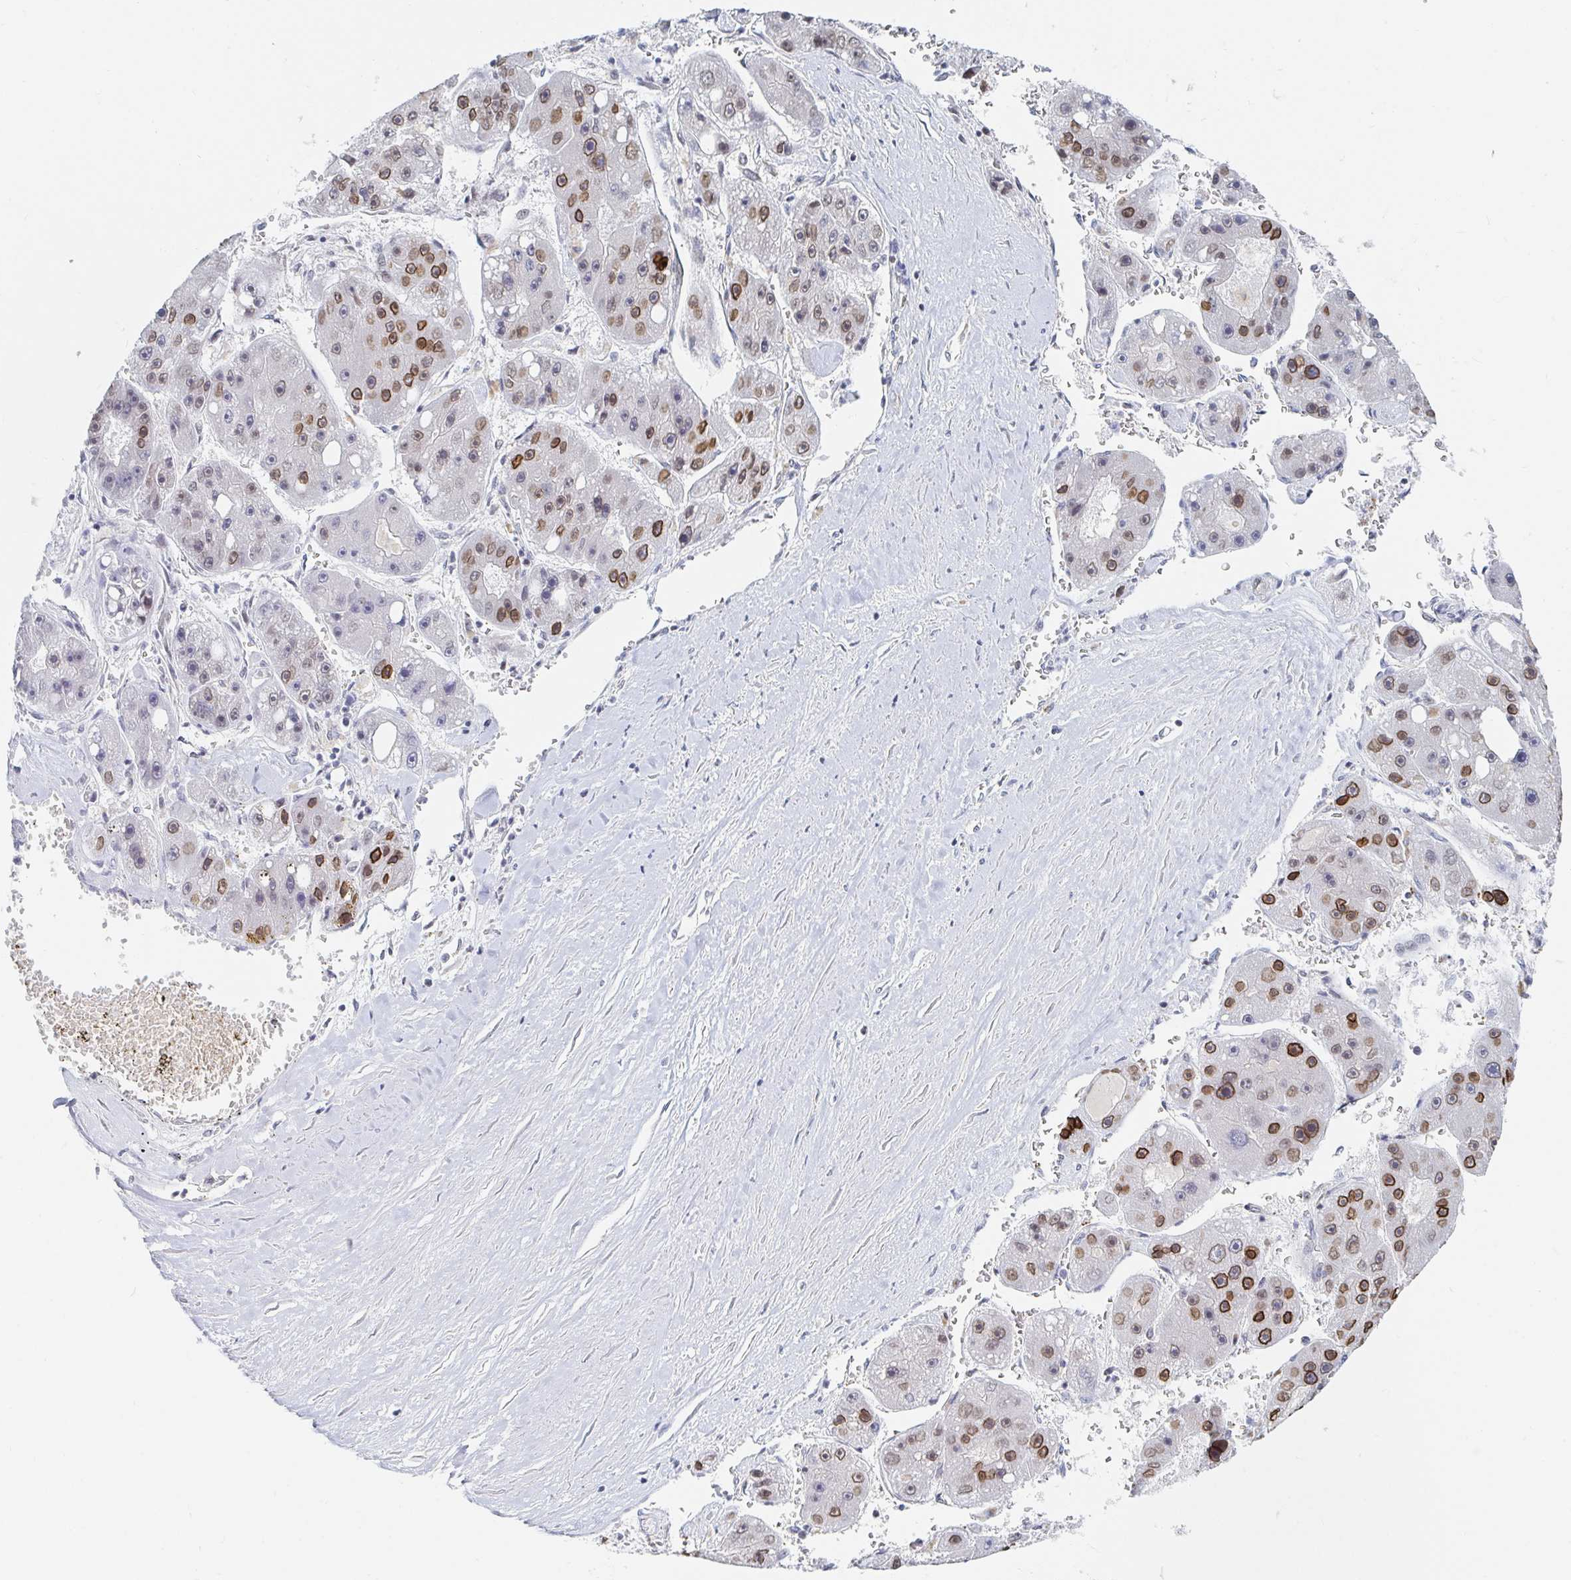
{"staining": {"intensity": "strong", "quantity": "25%-75%", "location": "nuclear"}, "tissue": "liver cancer", "cell_type": "Tumor cells", "image_type": "cancer", "snomed": [{"axis": "morphology", "description": "Carcinoma, Hepatocellular, NOS"}, {"axis": "topography", "description": "Liver"}], "caption": "This image shows hepatocellular carcinoma (liver) stained with immunohistochemistry (IHC) to label a protein in brown. The nuclear of tumor cells show strong positivity for the protein. Nuclei are counter-stained blue.", "gene": "CHD2", "patient": {"sex": "female", "age": 61}}